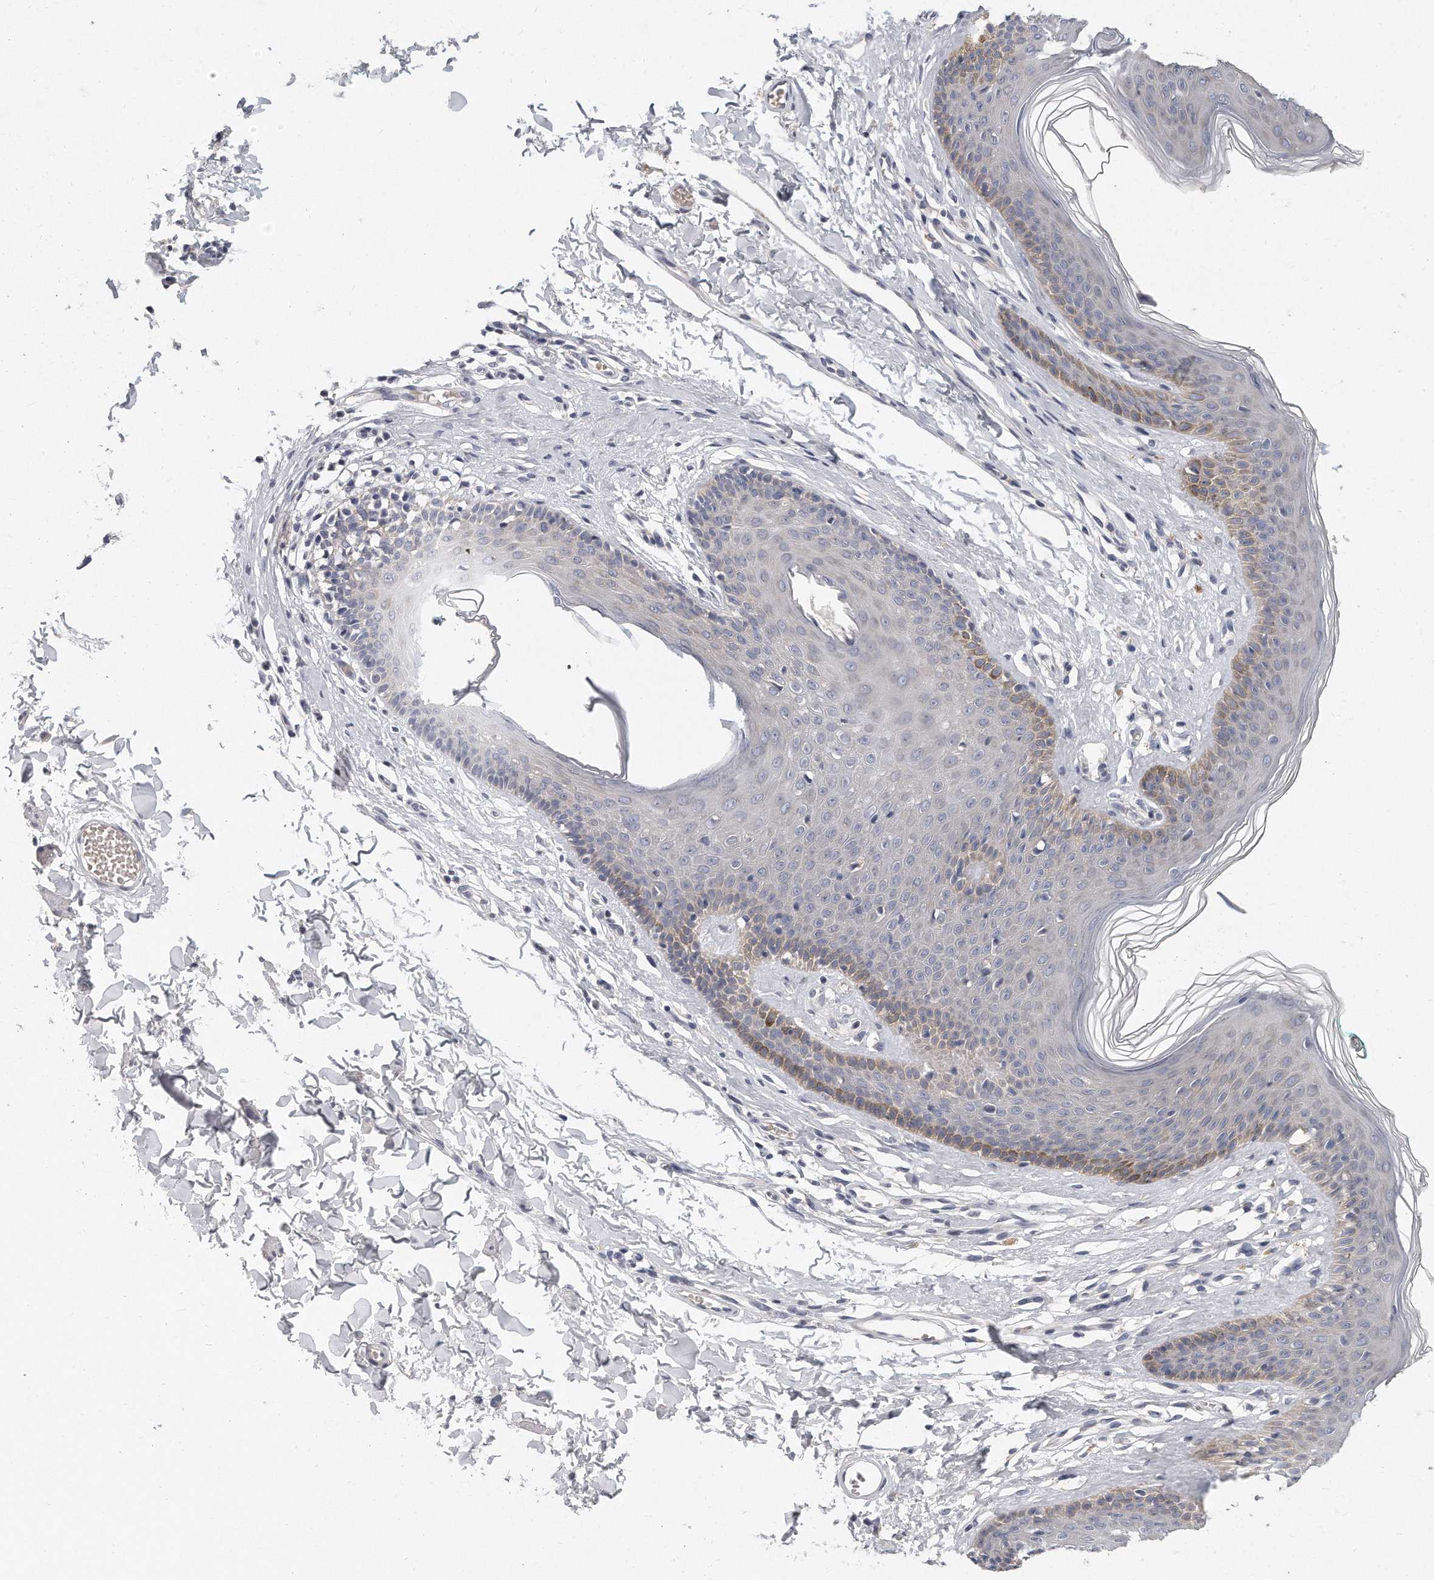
{"staining": {"intensity": "weak", "quantity": "<25%", "location": "cytoplasmic/membranous"}, "tissue": "skin", "cell_type": "Epidermal cells", "image_type": "normal", "snomed": [{"axis": "morphology", "description": "Normal tissue, NOS"}, {"axis": "morphology", "description": "Squamous cell carcinoma, NOS"}, {"axis": "topography", "description": "Vulva"}], "caption": "Epidermal cells are negative for brown protein staining in unremarkable skin. Nuclei are stained in blue.", "gene": "PLEKHA6", "patient": {"sex": "female", "age": 85}}